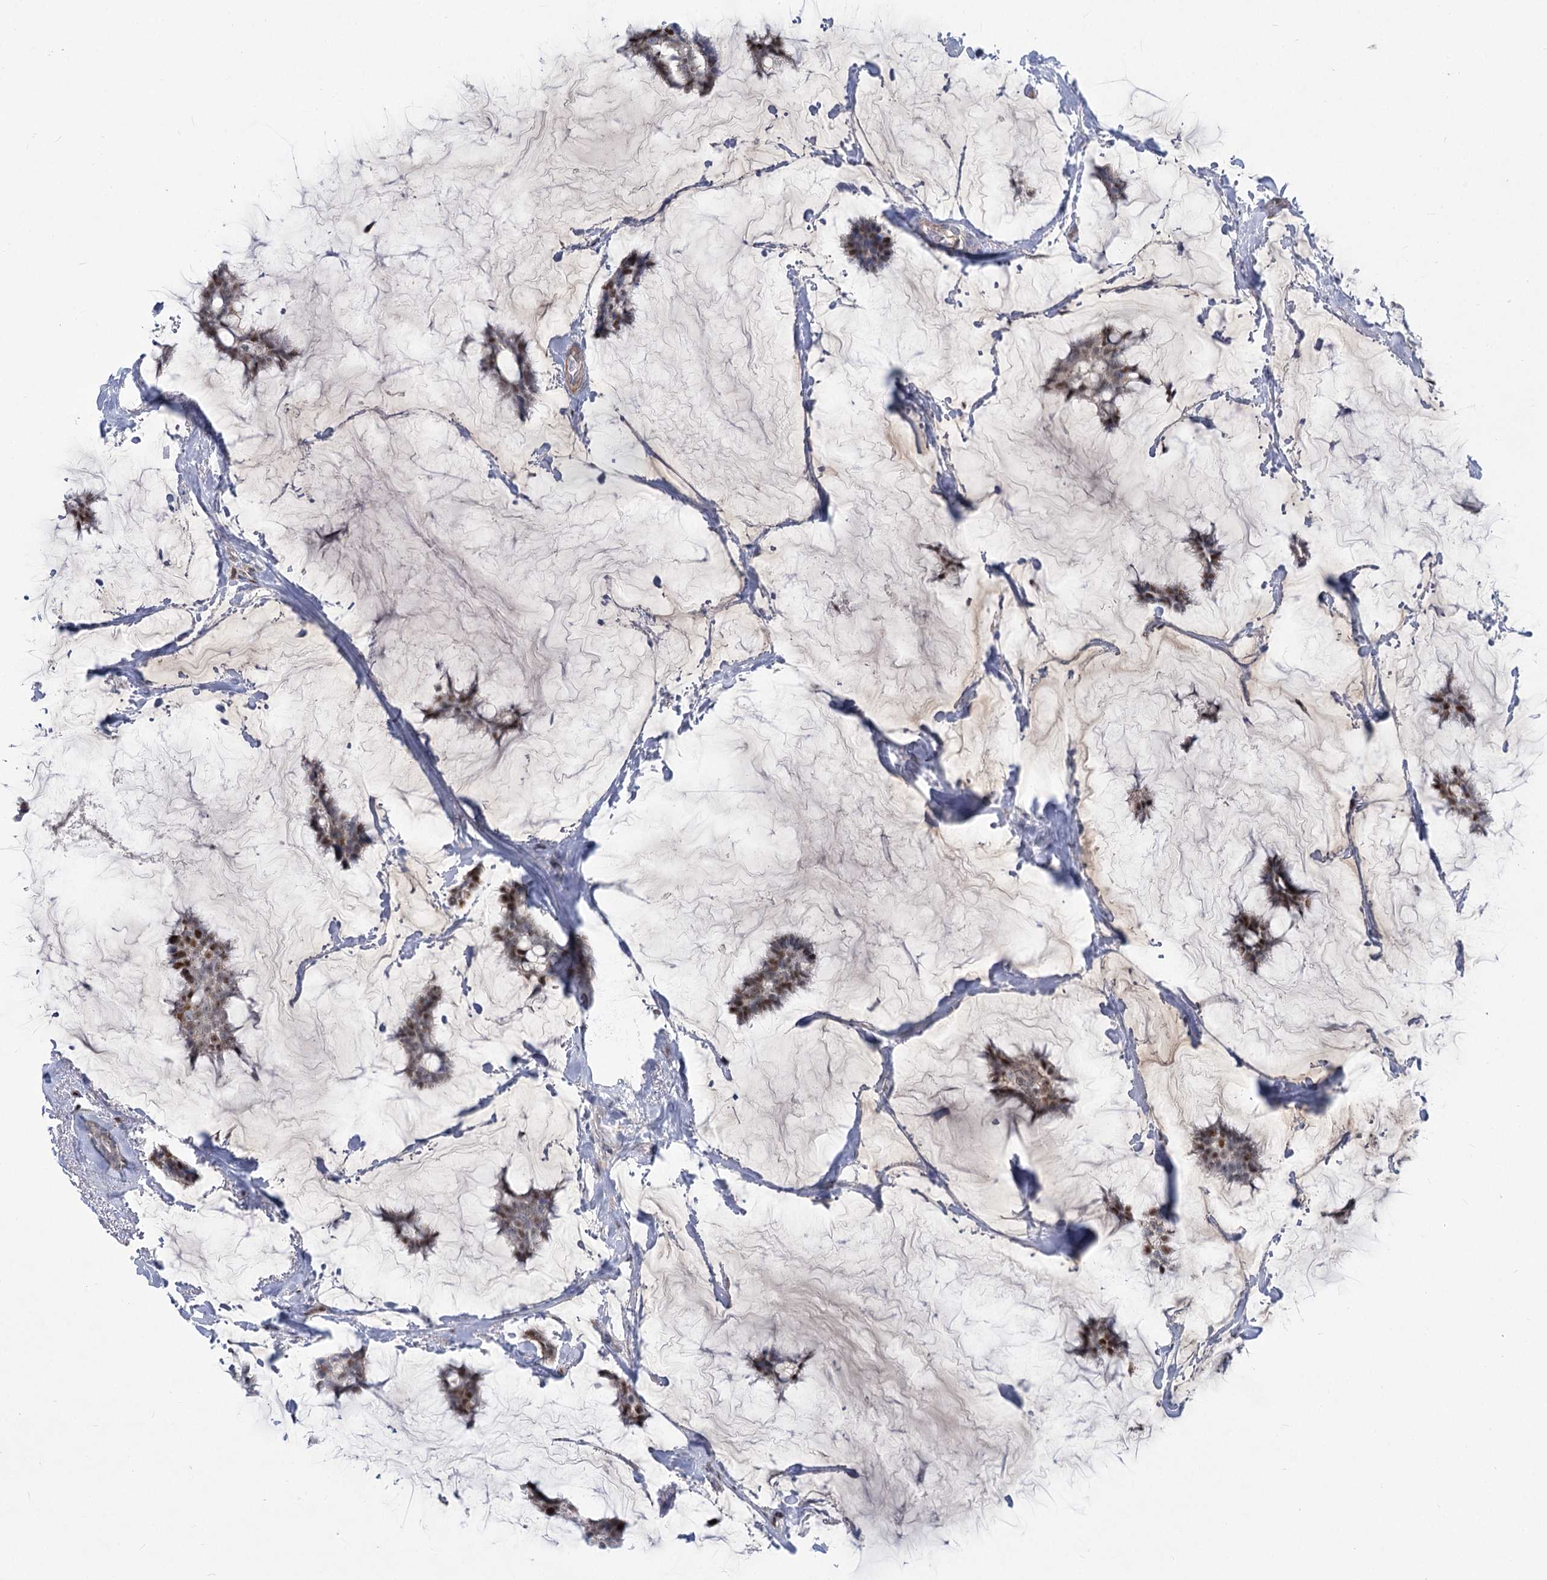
{"staining": {"intensity": "moderate", "quantity": "25%-75%", "location": "nuclear"}, "tissue": "breast cancer", "cell_type": "Tumor cells", "image_type": "cancer", "snomed": [{"axis": "morphology", "description": "Duct carcinoma"}, {"axis": "topography", "description": "Breast"}], "caption": "Breast cancer was stained to show a protein in brown. There is medium levels of moderate nuclear staining in about 25%-75% of tumor cells. (DAB = brown stain, brightfield microscopy at high magnification).", "gene": "ARSI", "patient": {"sex": "female", "age": 93}}